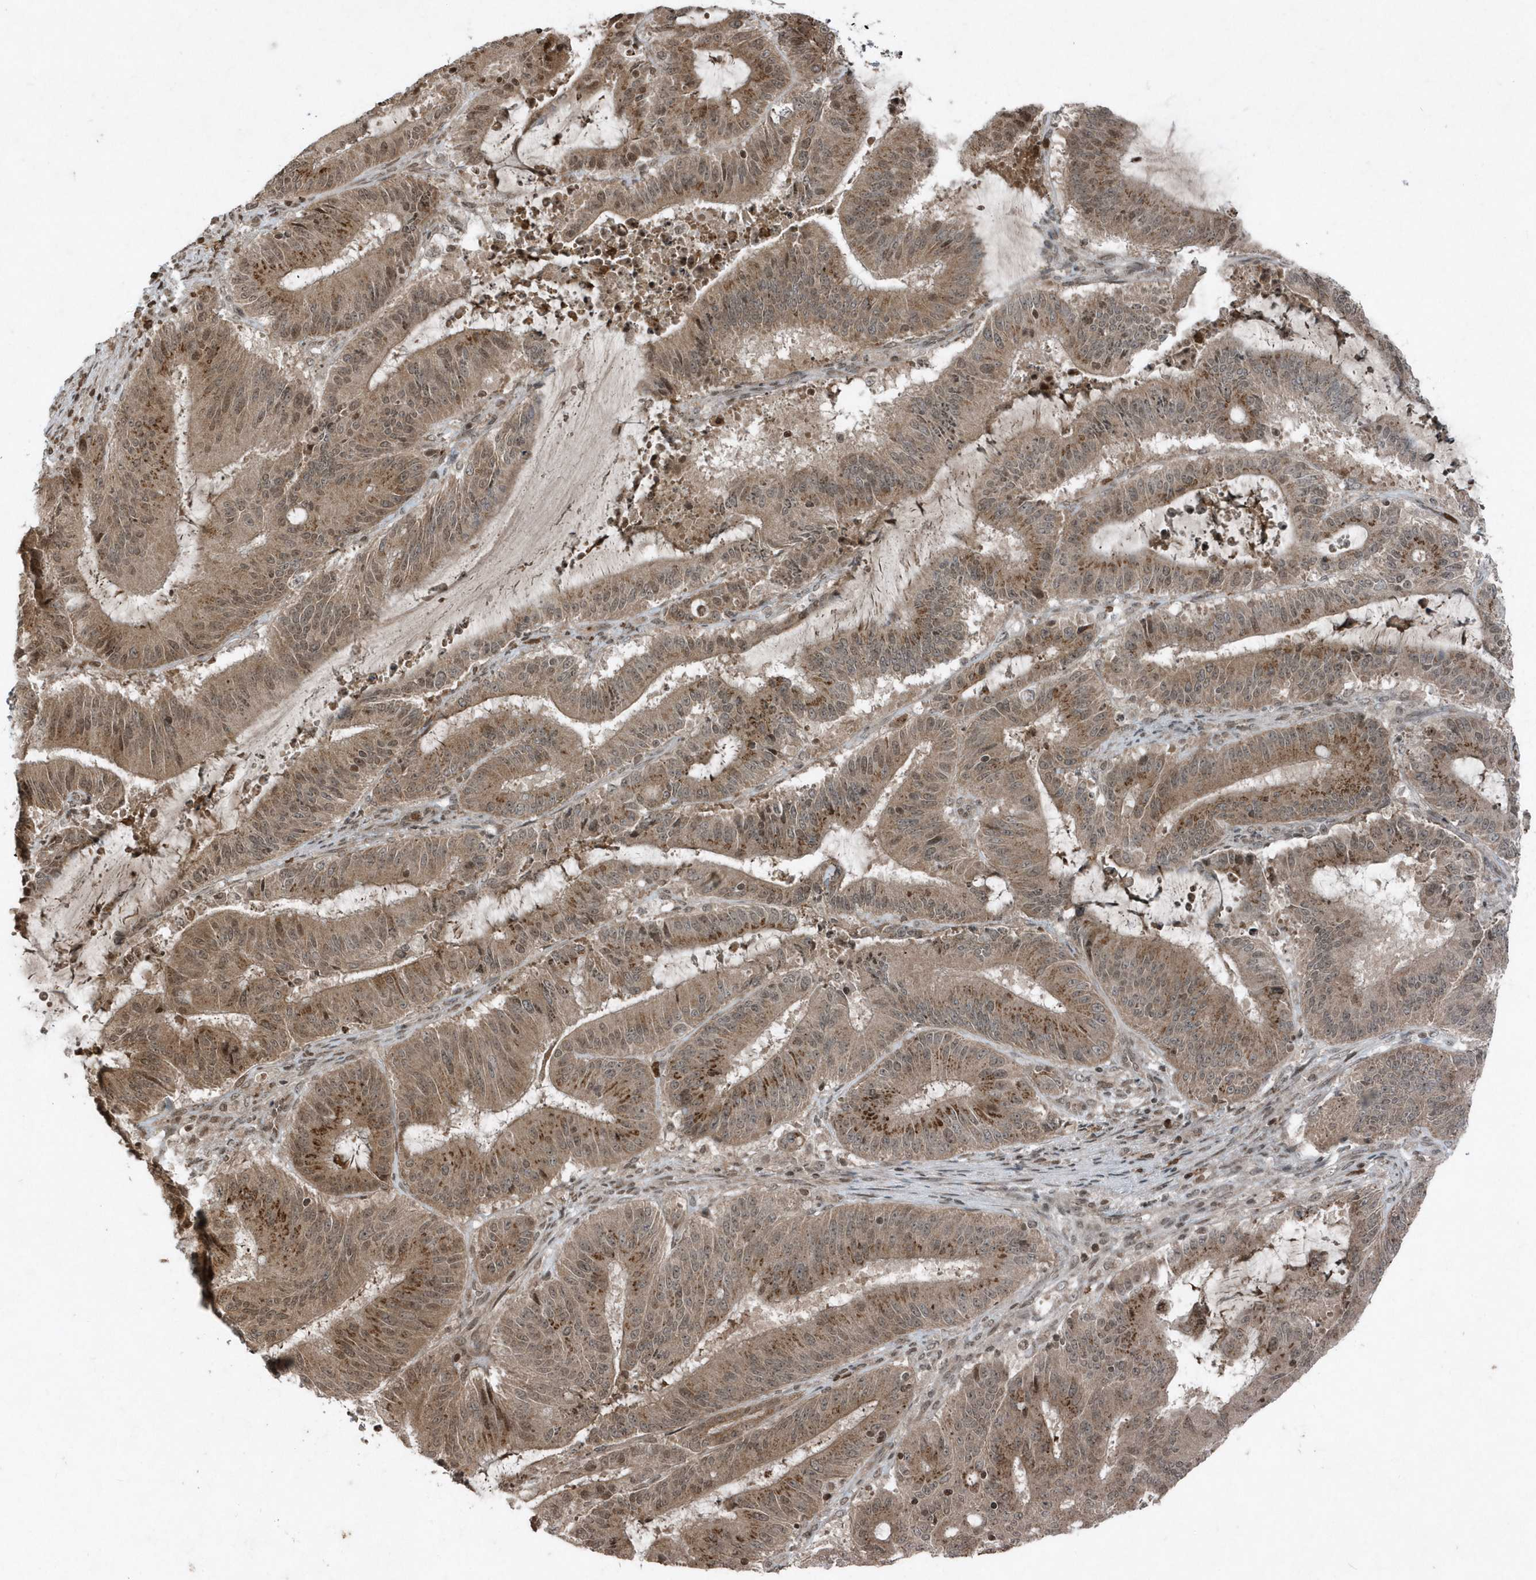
{"staining": {"intensity": "moderate", "quantity": ">75%", "location": "cytoplasmic/membranous,nuclear"}, "tissue": "liver cancer", "cell_type": "Tumor cells", "image_type": "cancer", "snomed": [{"axis": "morphology", "description": "Normal tissue, NOS"}, {"axis": "morphology", "description": "Cholangiocarcinoma"}, {"axis": "topography", "description": "Liver"}, {"axis": "topography", "description": "Peripheral nerve tissue"}], "caption": "Immunohistochemical staining of liver cholangiocarcinoma displays medium levels of moderate cytoplasmic/membranous and nuclear protein expression in approximately >75% of tumor cells.", "gene": "EIF2B1", "patient": {"sex": "female", "age": 73}}